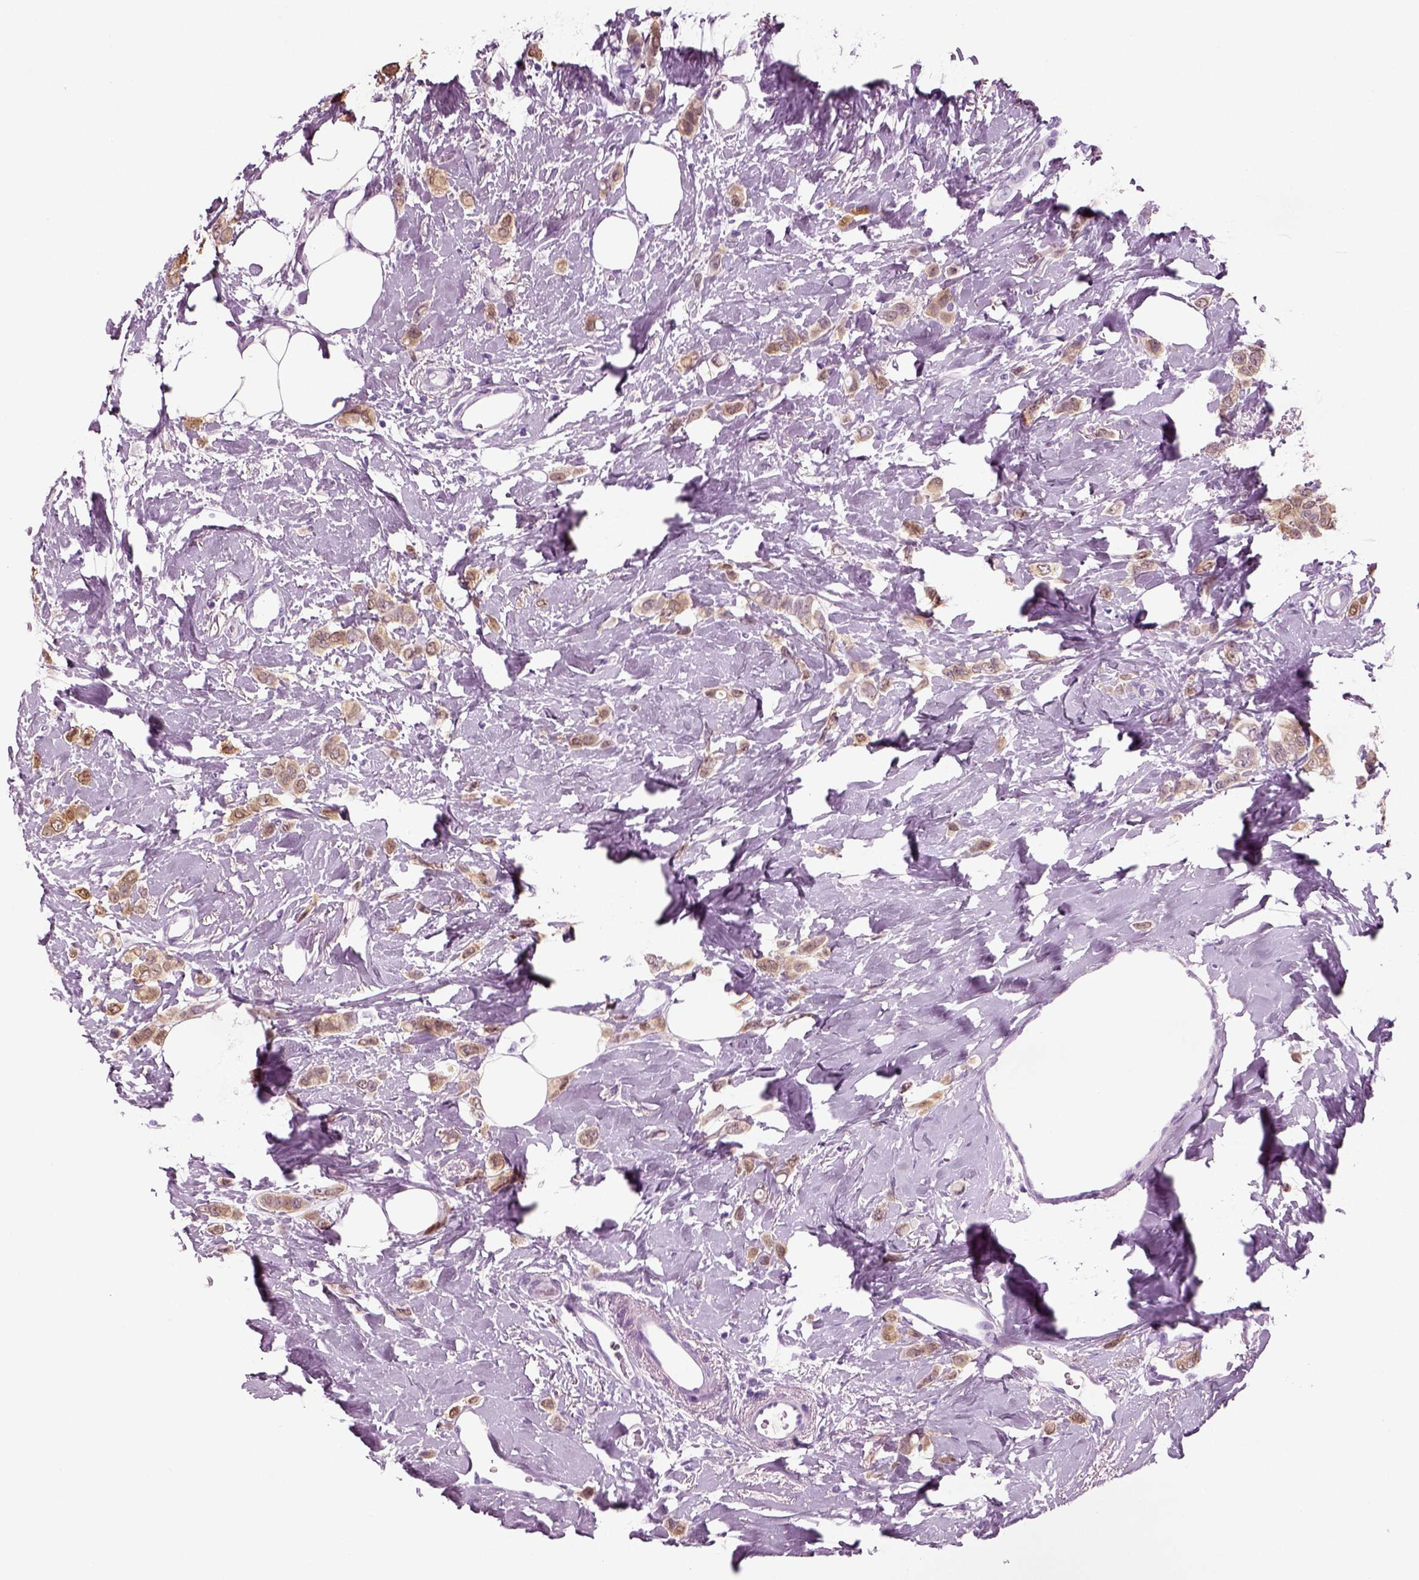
{"staining": {"intensity": "weak", "quantity": ">75%", "location": "cytoplasmic/membranous"}, "tissue": "breast cancer", "cell_type": "Tumor cells", "image_type": "cancer", "snomed": [{"axis": "morphology", "description": "Lobular carcinoma"}, {"axis": "topography", "description": "Breast"}], "caption": "Breast lobular carcinoma was stained to show a protein in brown. There is low levels of weak cytoplasmic/membranous positivity in approximately >75% of tumor cells.", "gene": "CRABP1", "patient": {"sex": "female", "age": 66}}